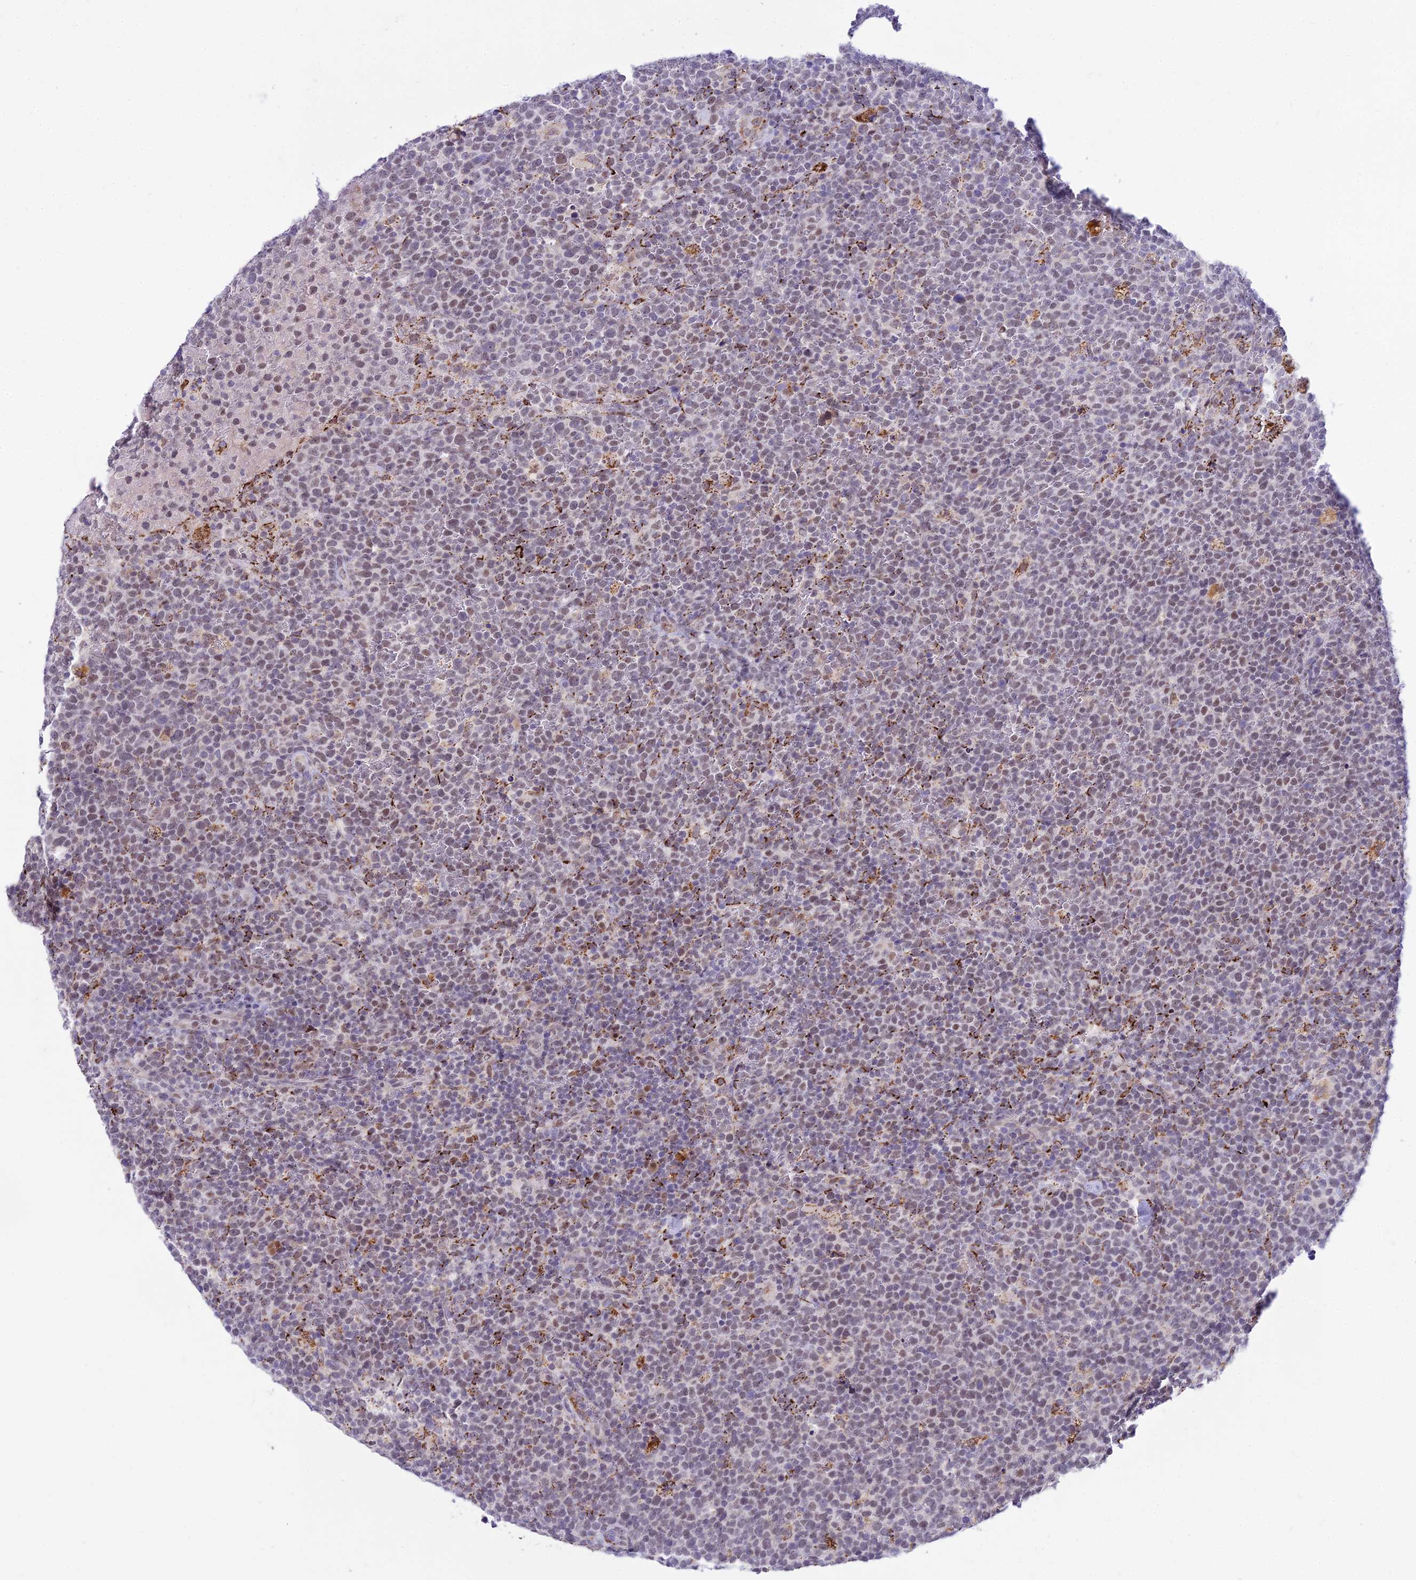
{"staining": {"intensity": "weak", "quantity": "25%-75%", "location": "nuclear"}, "tissue": "lymphoma", "cell_type": "Tumor cells", "image_type": "cancer", "snomed": [{"axis": "morphology", "description": "Malignant lymphoma, non-Hodgkin's type, High grade"}, {"axis": "topography", "description": "Lymph node"}], "caption": "Approximately 25%-75% of tumor cells in human lymphoma show weak nuclear protein expression as visualized by brown immunohistochemical staining.", "gene": "C6orf163", "patient": {"sex": "male", "age": 61}}